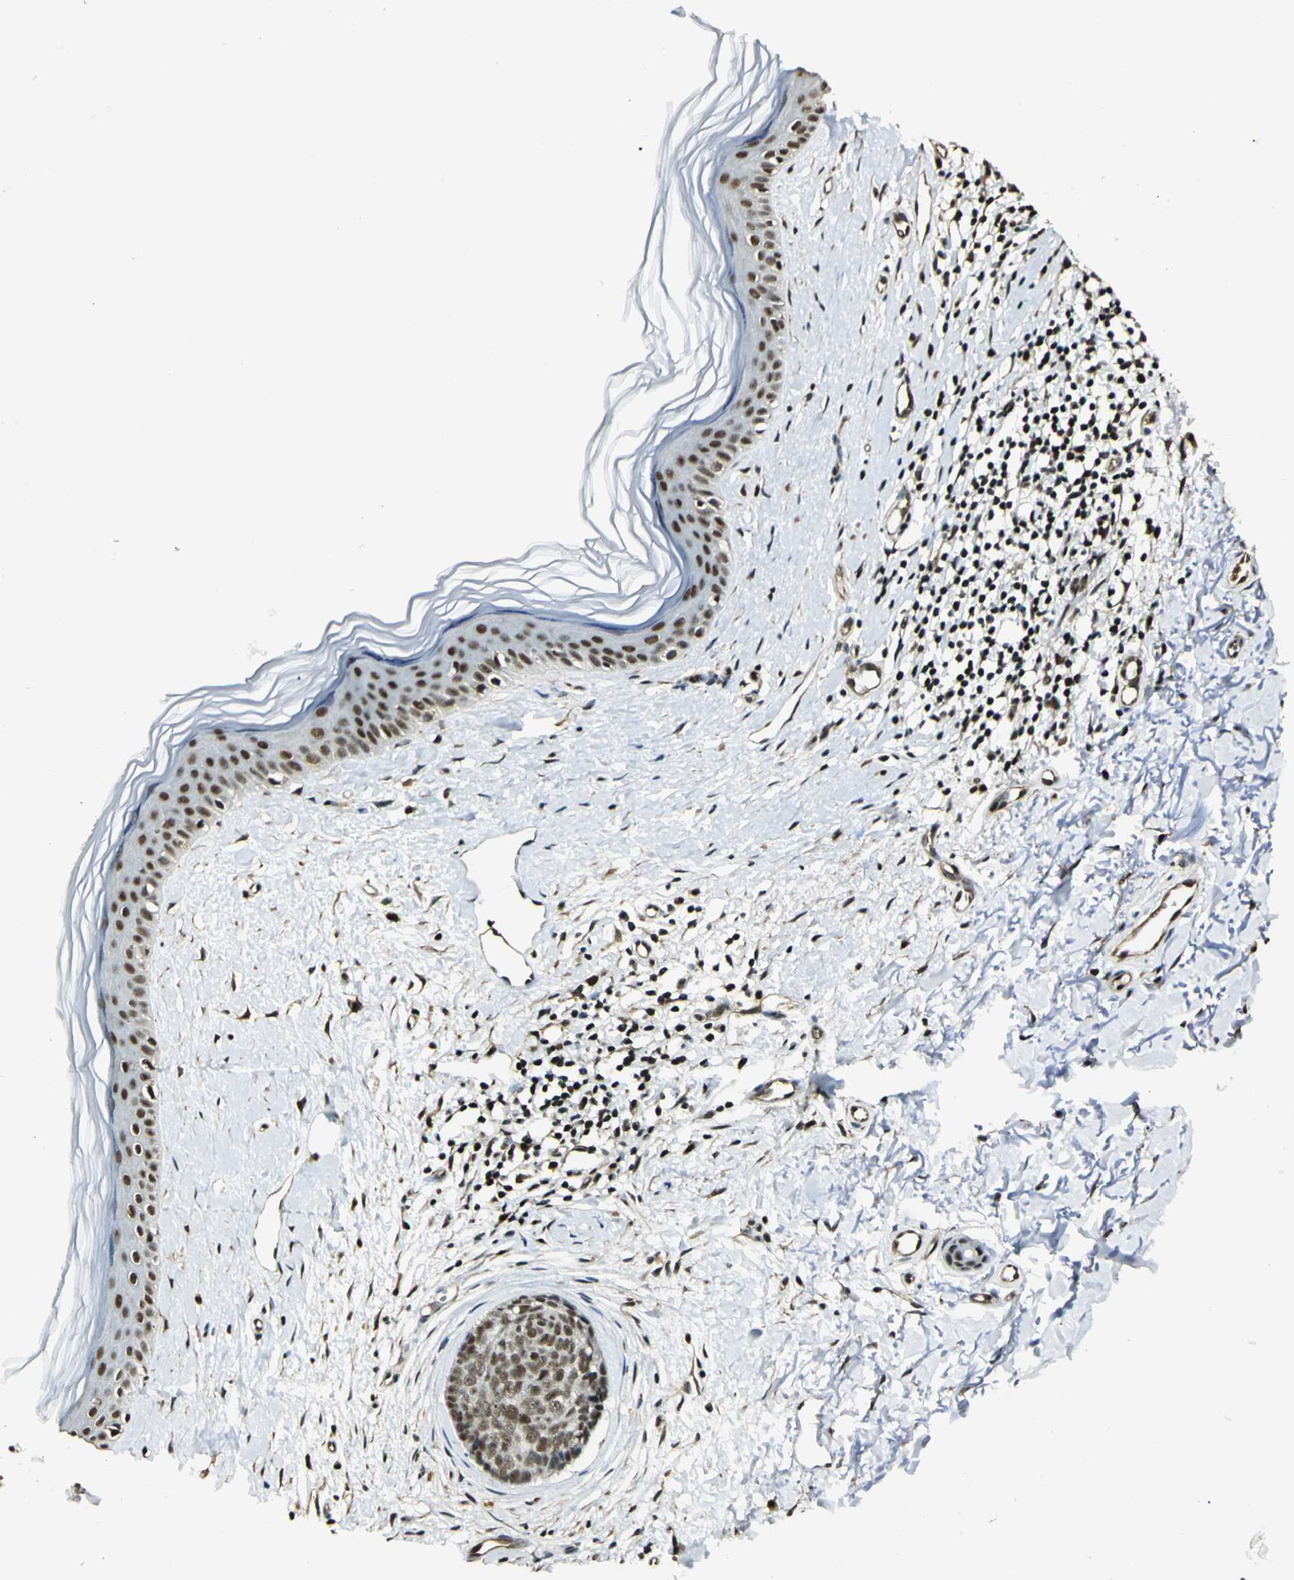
{"staining": {"intensity": "moderate", "quantity": ">75%", "location": "nuclear"}, "tissue": "skin cancer", "cell_type": "Tumor cells", "image_type": "cancer", "snomed": [{"axis": "morphology", "description": "Normal tissue, NOS"}, {"axis": "morphology", "description": "Basal cell carcinoma"}, {"axis": "topography", "description": "Skin"}], "caption": "Protein expression analysis of skin cancer (basal cell carcinoma) demonstrates moderate nuclear expression in approximately >75% of tumor cells. (Stains: DAB (3,3'-diaminobenzidine) in brown, nuclei in blue, Microscopy: brightfield microscopy at high magnification).", "gene": "ELF1", "patient": {"sex": "female", "age": 61}}